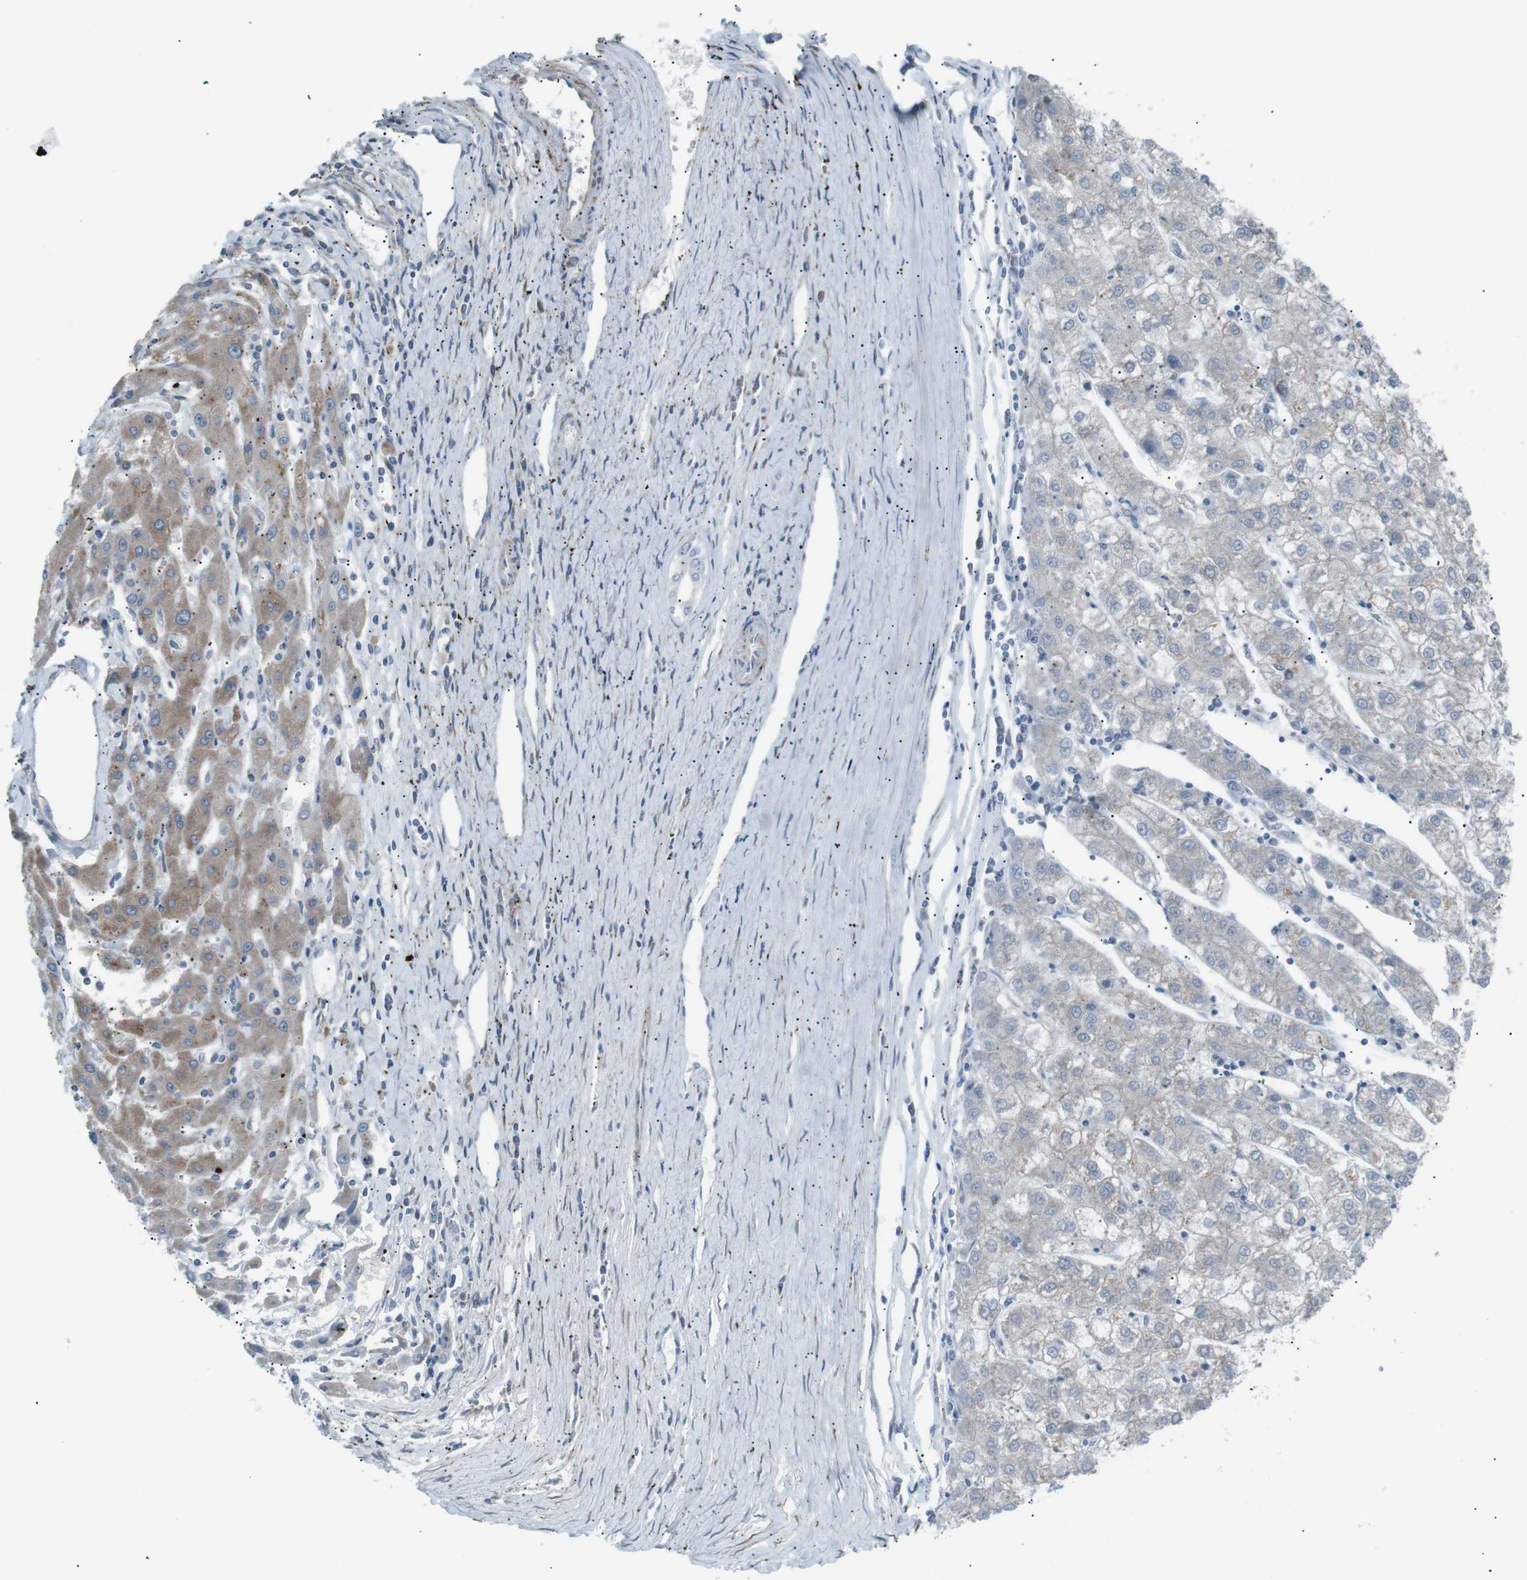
{"staining": {"intensity": "moderate", "quantity": "<25%", "location": "cytoplasmic/membranous"}, "tissue": "liver cancer", "cell_type": "Tumor cells", "image_type": "cancer", "snomed": [{"axis": "morphology", "description": "Carcinoma, Hepatocellular, NOS"}, {"axis": "topography", "description": "Liver"}], "caption": "Brown immunohistochemical staining in hepatocellular carcinoma (liver) exhibits moderate cytoplasmic/membranous expression in approximately <25% of tumor cells.", "gene": "LNPK", "patient": {"sex": "male", "age": 72}}